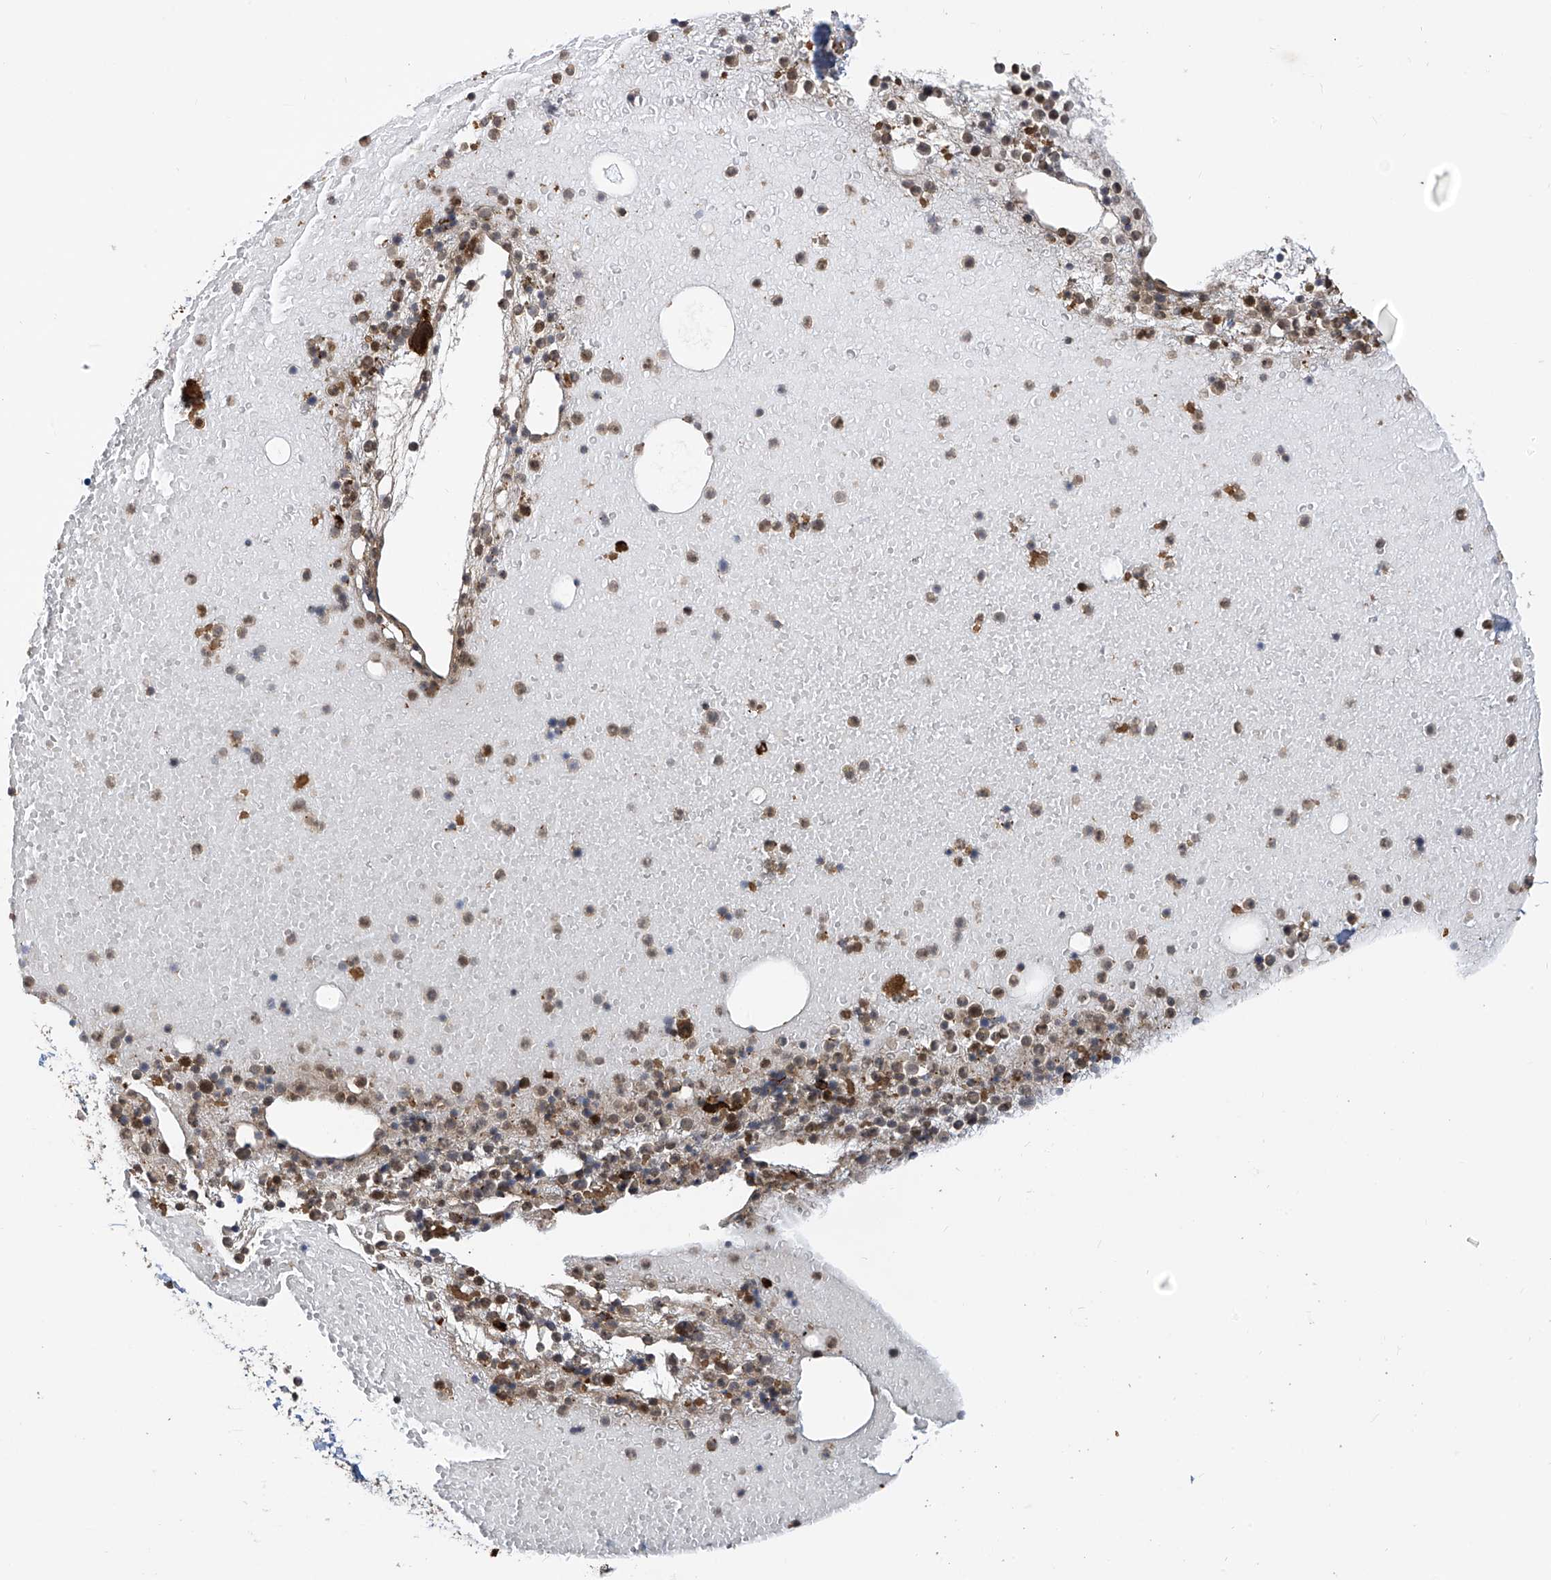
{"staining": {"intensity": "strong", "quantity": "<25%", "location": "cytoplasmic/membranous"}, "tissue": "bone marrow", "cell_type": "Hematopoietic cells", "image_type": "normal", "snomed": [{"axis": "morphology", "description": "Normal tissue, NOS"}, {"axis": "topography", "description": "Bone marrow"}], "caption": "This image exhibits immunohistochemistry (IHC) staining of benign bone marrow, with medium strong cytoplasmic/membranous positivity in approximately <25% of hematopoietic cells.", "gene": "ATAD2B", "patient": {"sex": "male", "age": 47}}